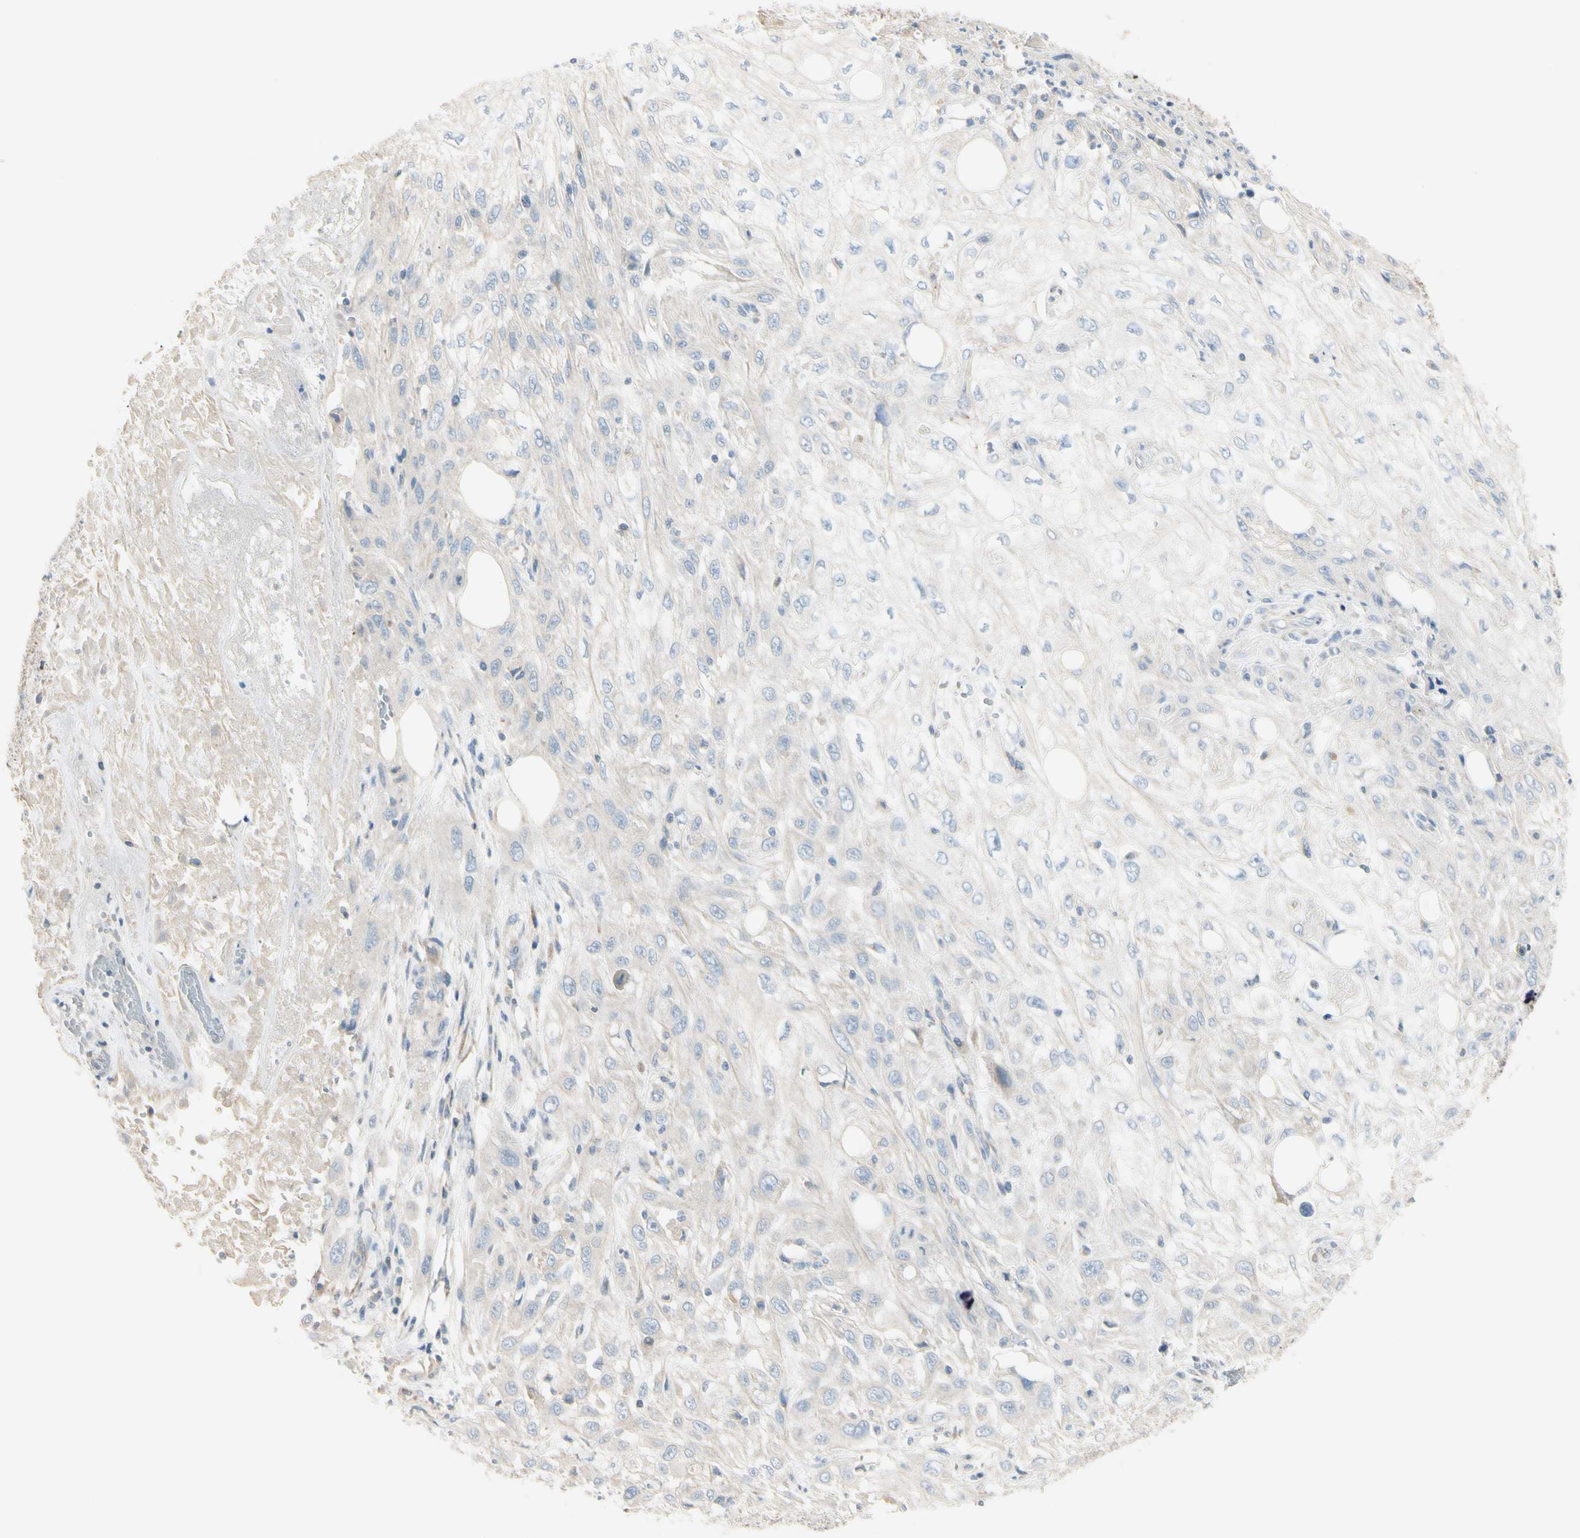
{"staining": {"intensity": "negative", "quantity": "none", "location": "none"}, "tissue": "skin cancer", "cell_type": "Tumor cells", "image_type": "cancer", "snomed": [{"axis": "morphology", "description": "Squamous cell carcinoma, NOS"}, {"axis": "topography", "description": "Skin"}], "caption": "DAB (3,3'-diaminobenzidine) immunohistochemical staining of skin cancer (squamous cell carcinoma) shows no significant staining in tumor cells.", "gene": "EPHA3", "patient": {"sex": "male", "age": 75}}